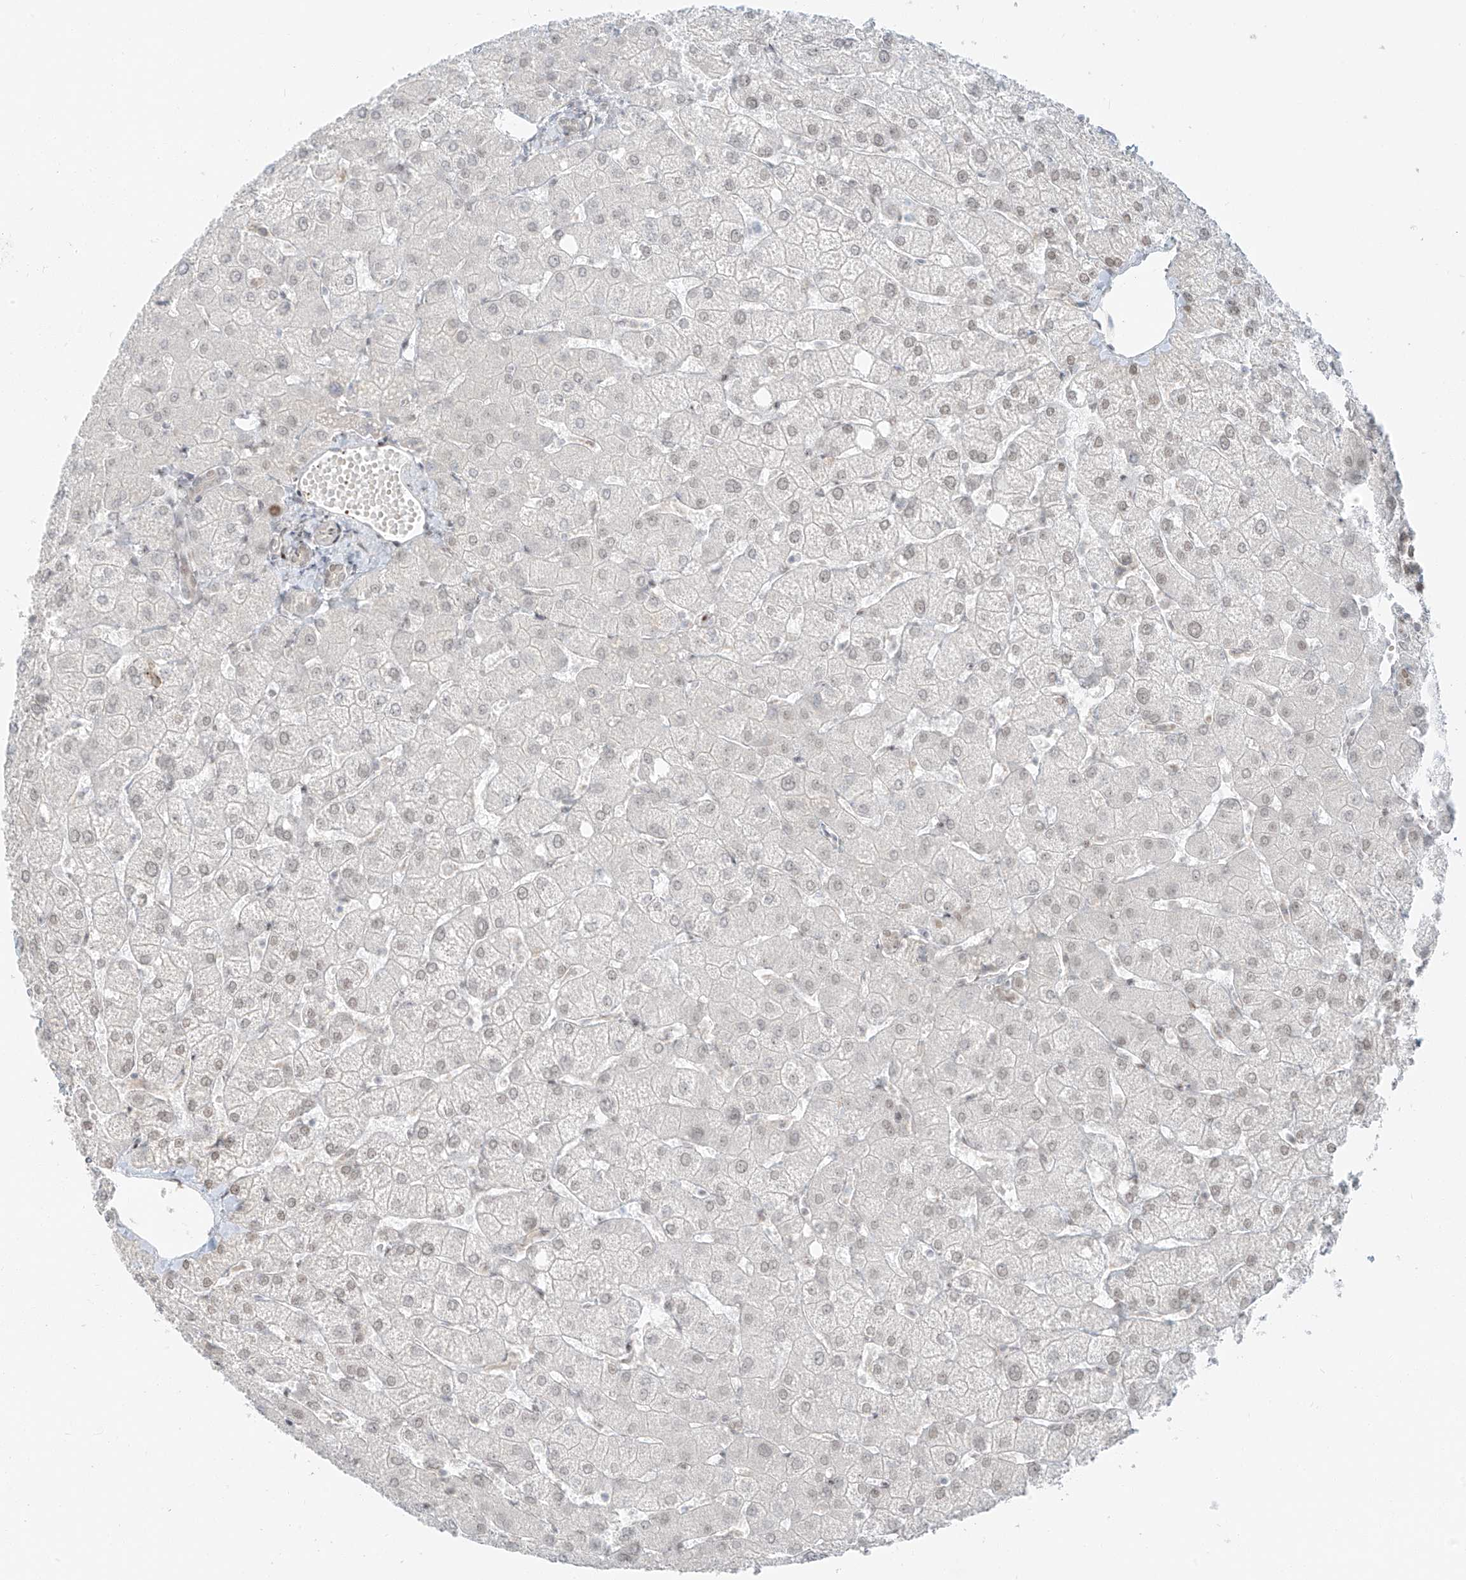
{"staining": {"intensity": "weak", "quantity": "<25%", "location": "nuclear"}, "tissue": "liver", "cell_type": "Cholangiocytes", "image_type": "normal", "snomed": [{"axis": "morphology", "description": "Normal tissue, NOS"}, {"axis": "topography", "description": "Liver"}], "caption": "Cholangiocytes are negative for brown protein staining in unremarkable liver. (Stains: DAB IHC with hematoxylin counter stain, Microscopy: brightfield microscopy at high magnification).", "gene": "ZNF774", "patient": {"sex": "female", "age": 54}}